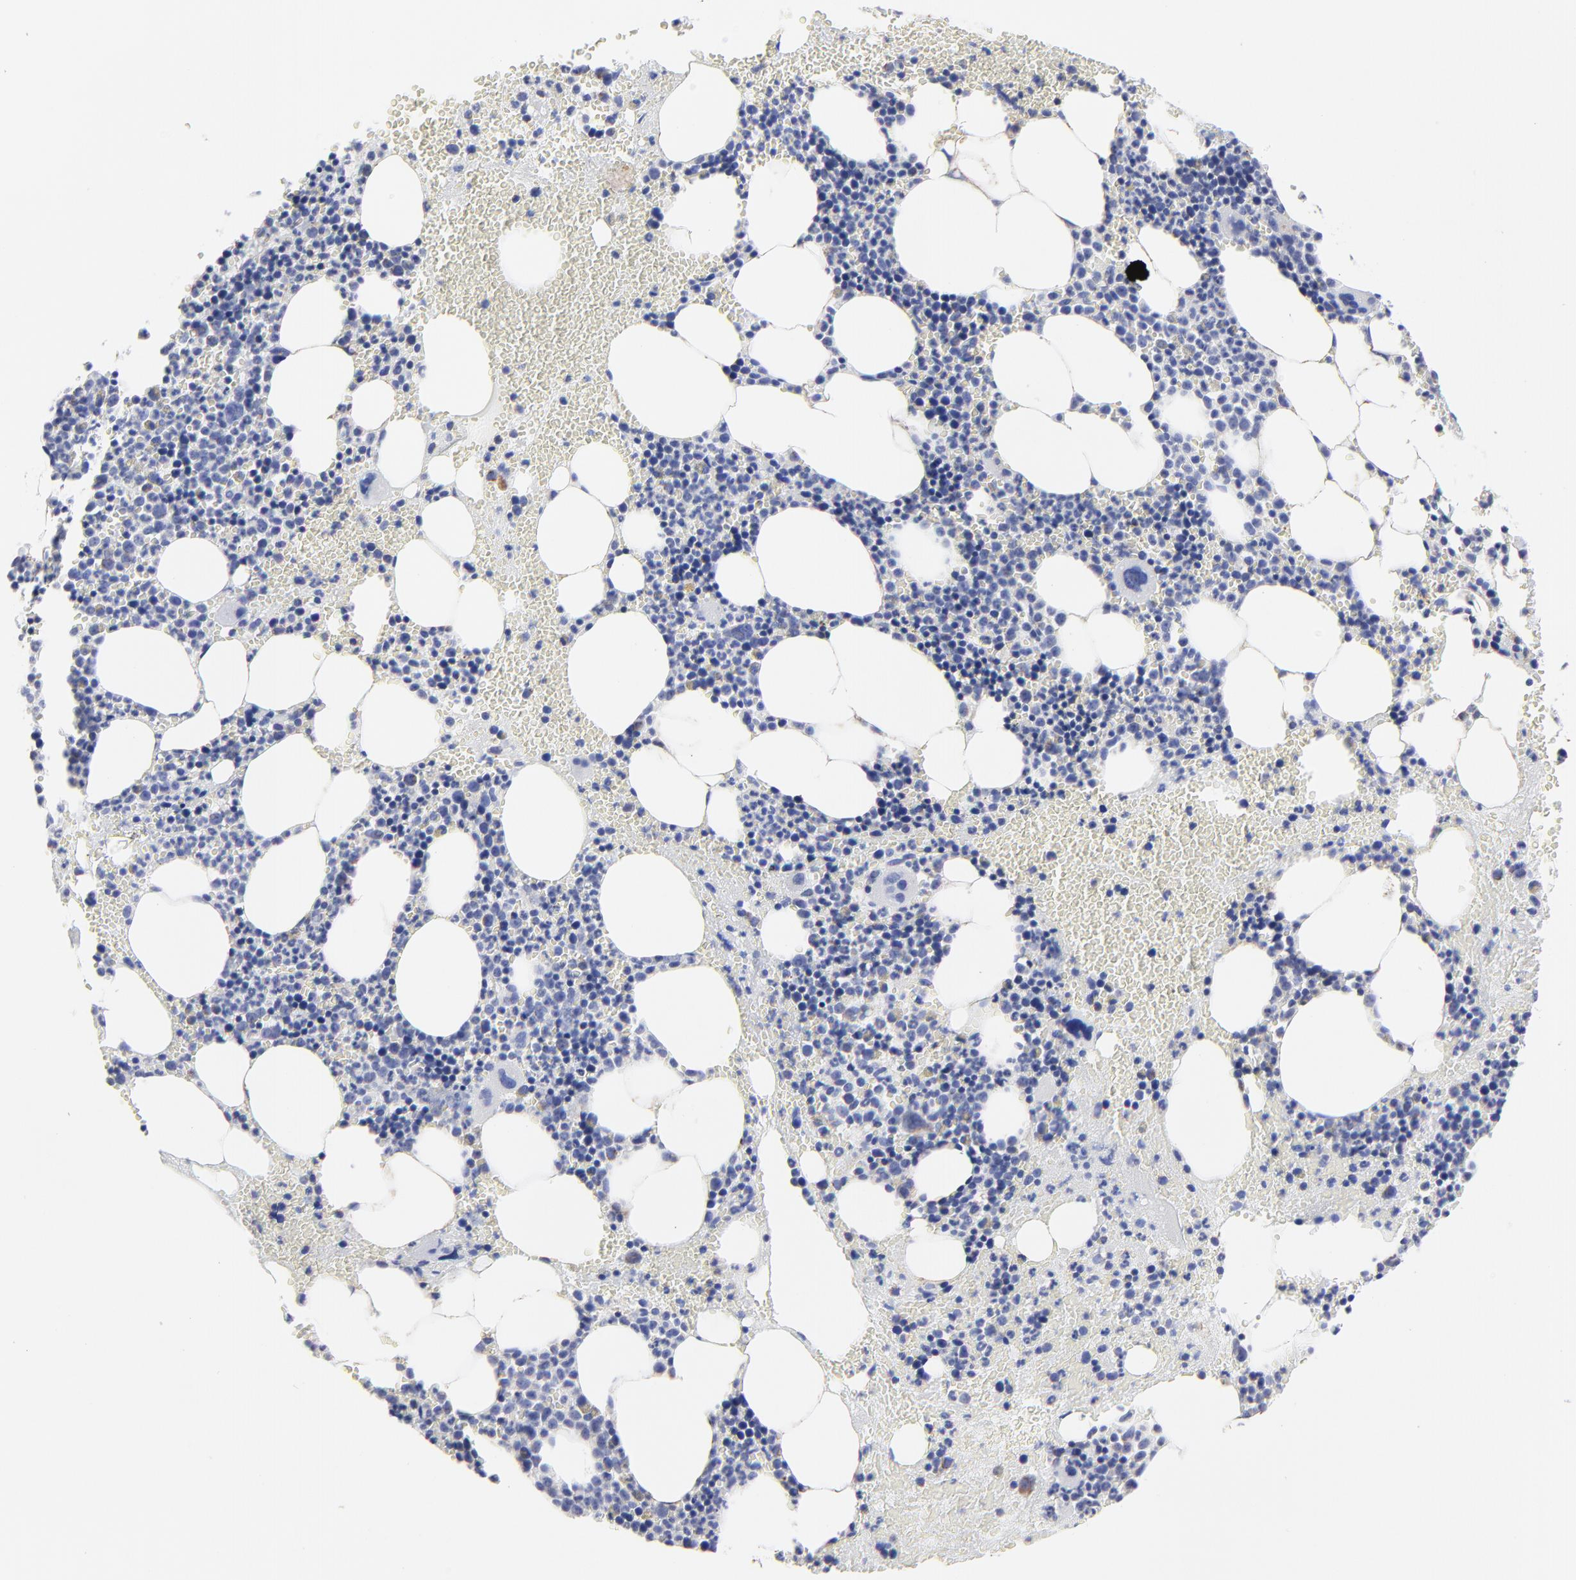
{"staining": {"intensity": "negative", "quantity": "none", "location": "none"}, "tissue": "bone marrow", "cell_type": "Hematopoietic cells", "image_type": "normal", "snomed": [{"axis": "morphology", "description": "Normal tissue, NOS"}, {"axis": "topography", "description": "Bone marrow"}], "caption": "Immunohistochemistry (IHC) photomicrograph of normal human bone marrow stained for a protein (brown), which exhibits no expression in hematopoietic cells.", "gene": "PINK1", "patient": {"sex": "male", "age": 82}}